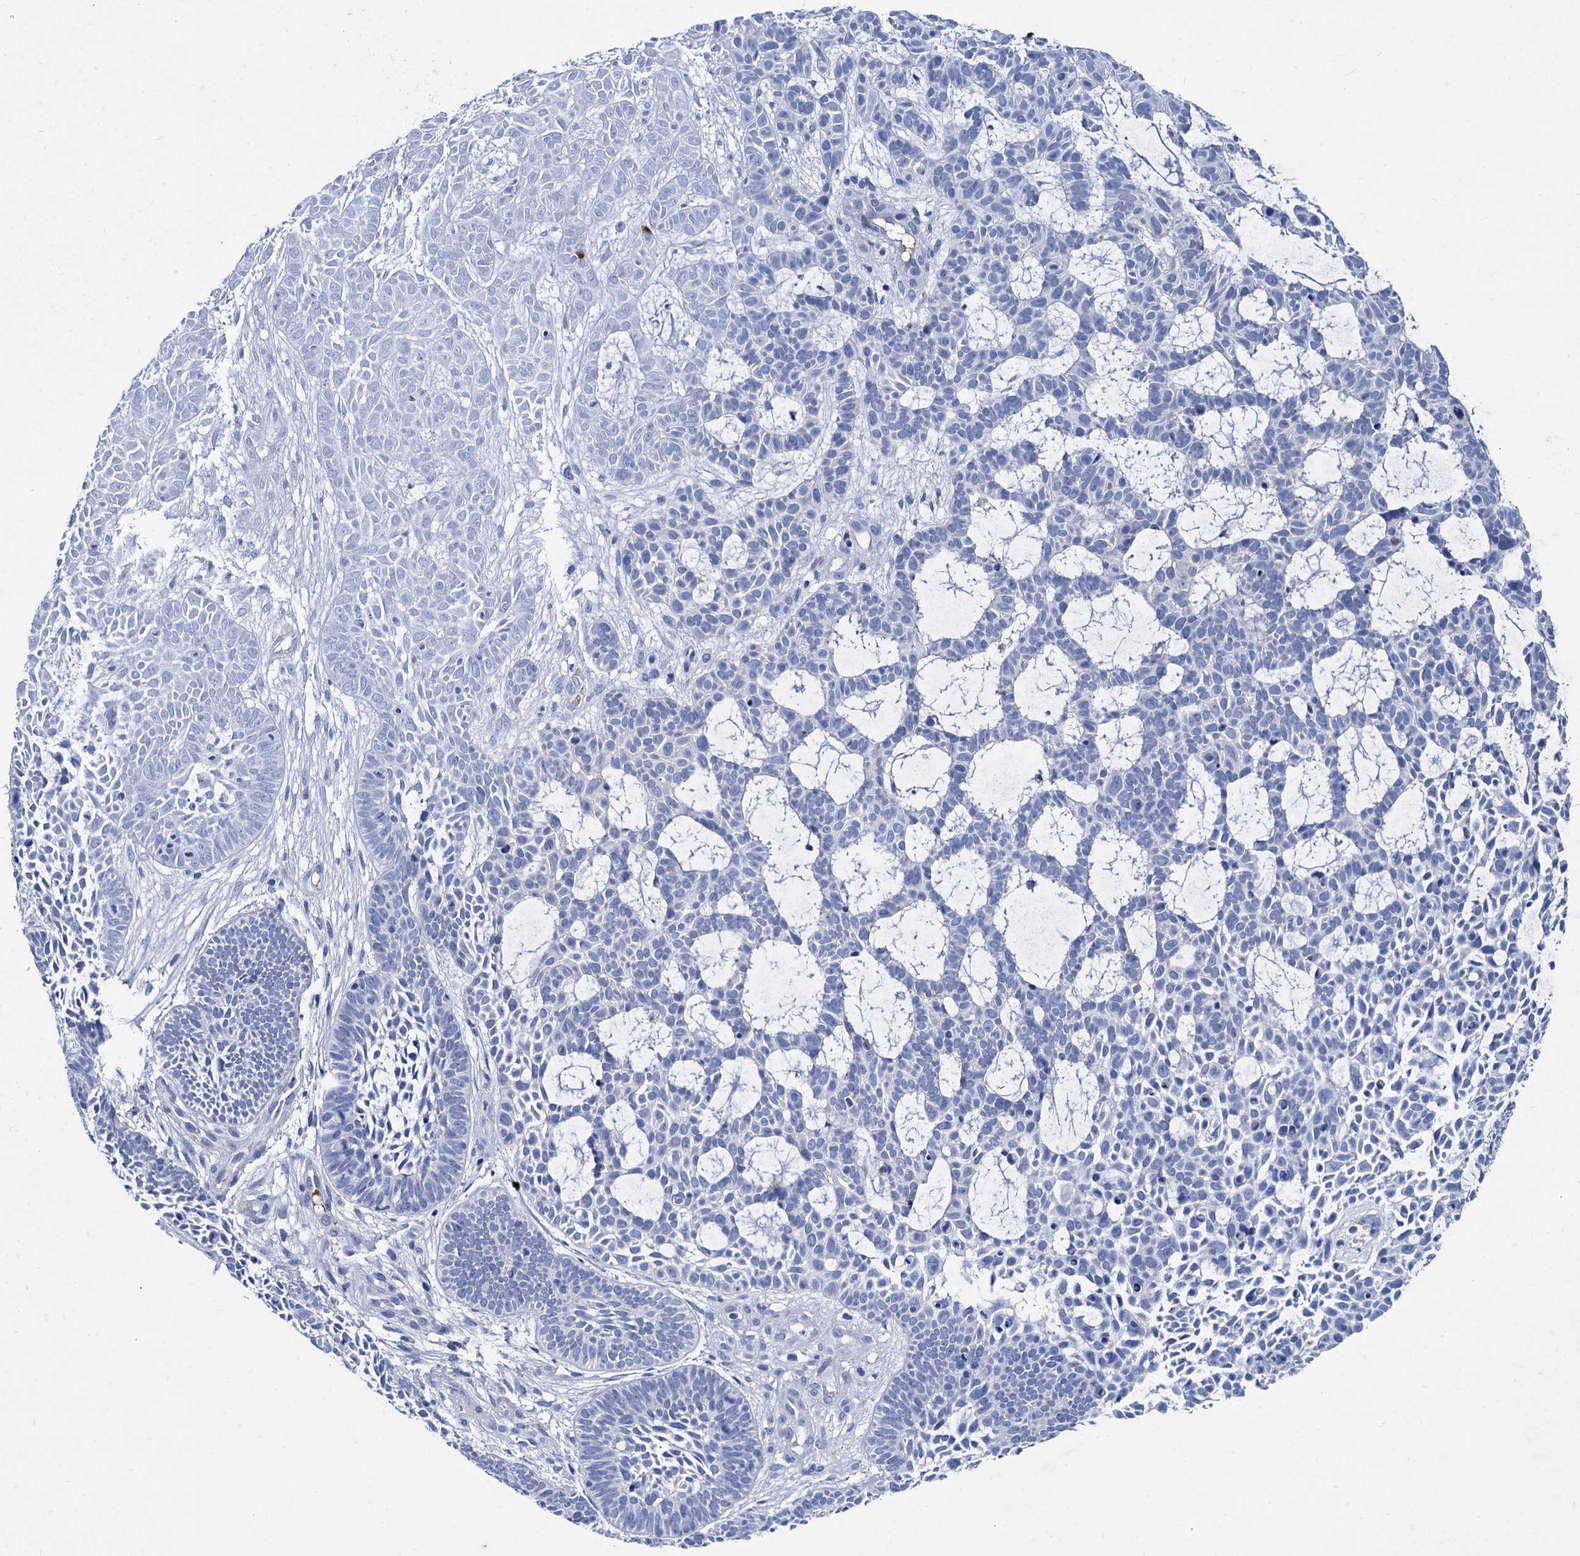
{"staining": {"intensity": "negative", "quantity": "none", "location": "none"}, "tissue": "skin cancer", "cell_type": "Tumor cells", "image_type": "cancer", "snomed": [{"axis": "morphology", "description": "Basal cell carcinoma"}, {"axis": "topography", "description": "Skin"}], "caption": "The photomicrograph exhibits no staining of tumor cells in skin cancer. (DAB immunohistochemistry with hematoxylin counter stain).", "gene": "TMEM72", "patient": {"sex": "male", "age": 89}}